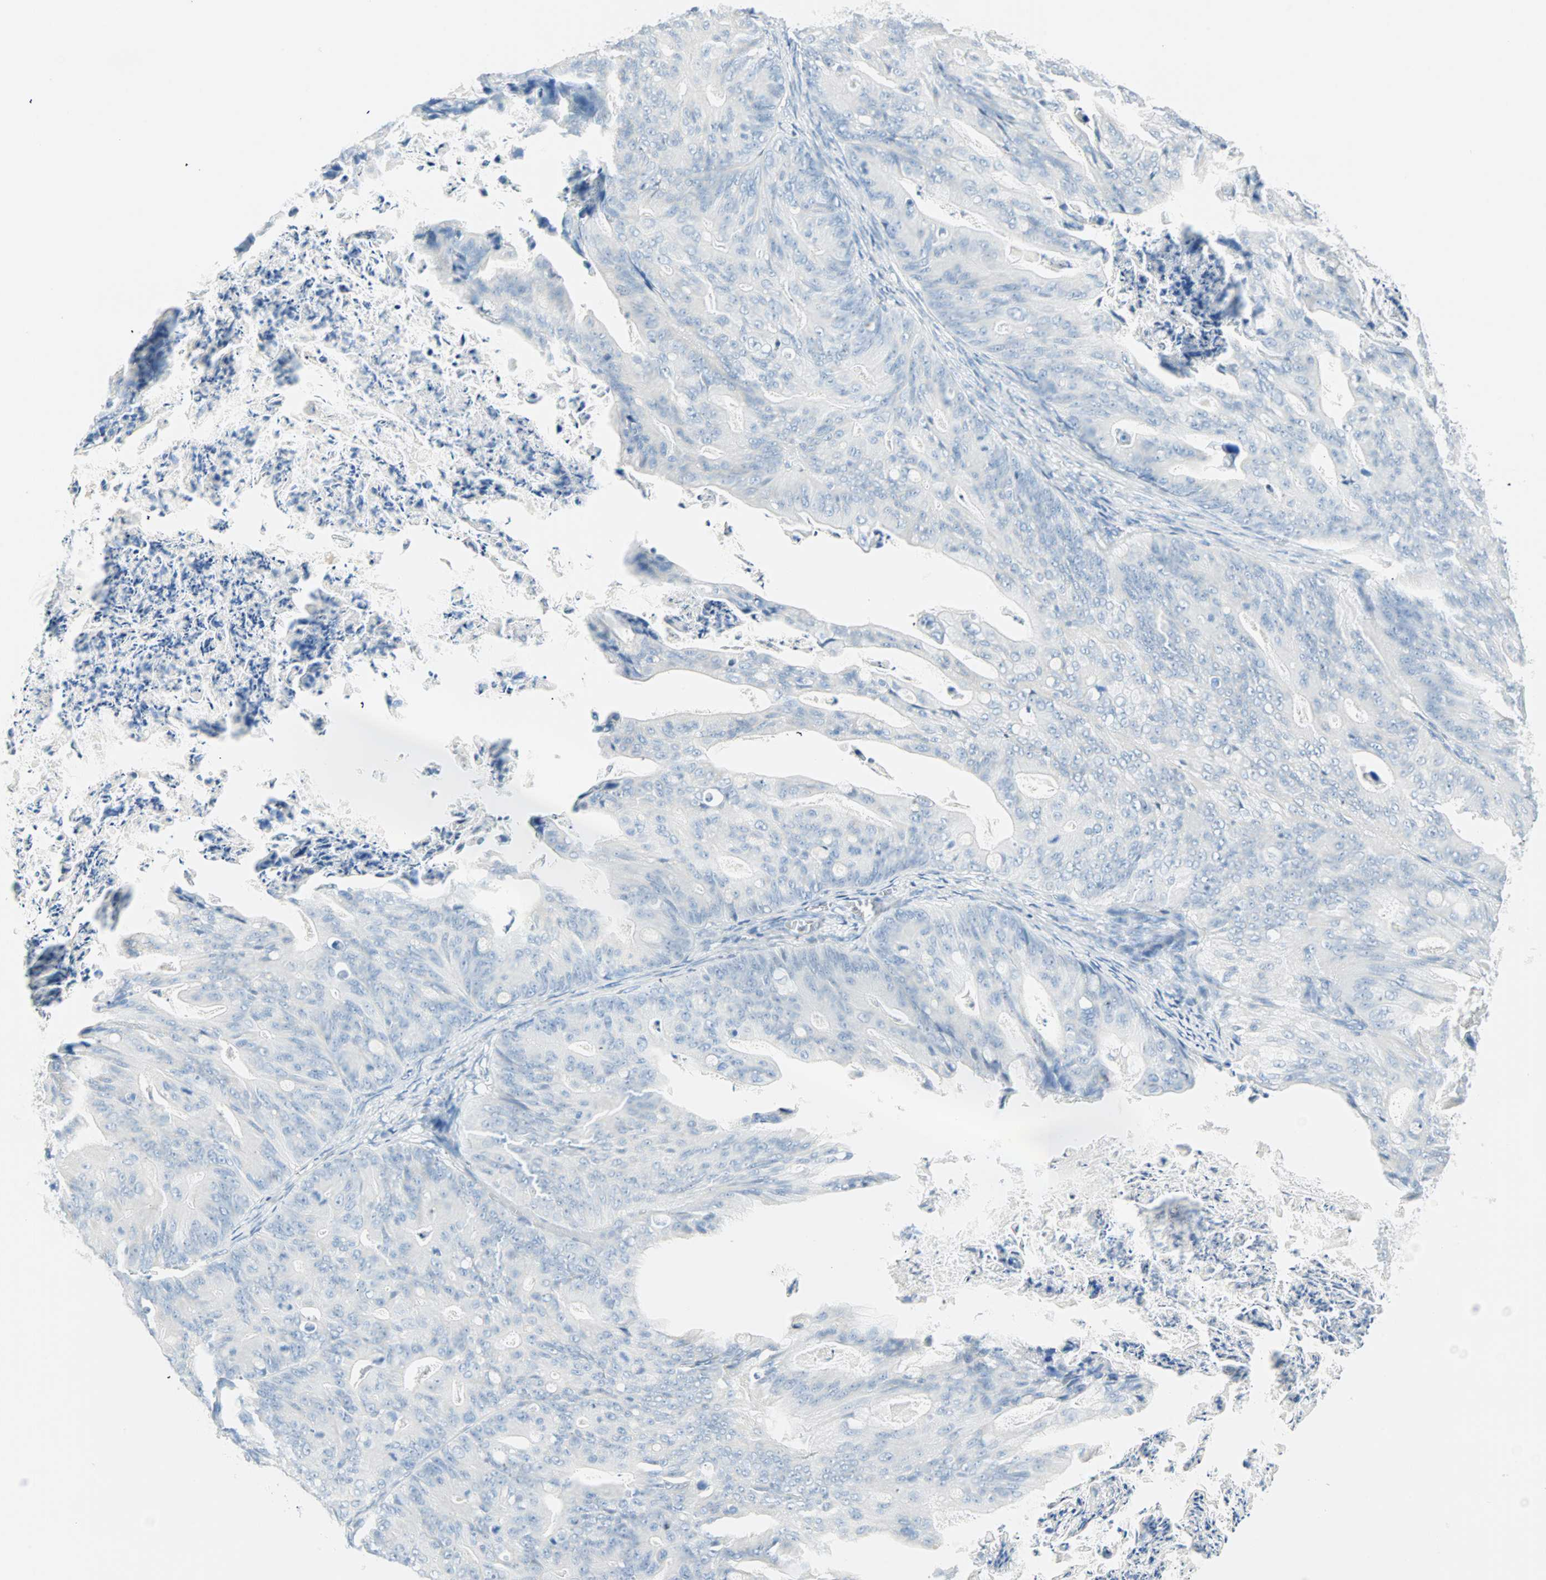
{"staining": {"intensity": "negative", "quantity": "none", "location": "none"}, "tissue": "ovarian cancer", "cell_type": "Tumor cells", "image_type": "cancer", "snomed": [{"axis": "morphology", "description": "Cystadenocarcinoma, mucinous, NOS"}, {"axis": "topography", "description": "Ovary"}], "caption": "Immunohistochemistry image of neoplastic tissue: human mucinous cystadenocarcinoma (ovarian) stained with DAB (3,3'-diaminobenzidine) exhibits no significant protein expression in tumor cells. The staining was performed using DAB to visualize the protein expression in brown, while the nuclei were stained in blue with hematoxylin (Magnification: 20x).", "gene": "NES", "patient": {"sex": "female", "age": 37}}